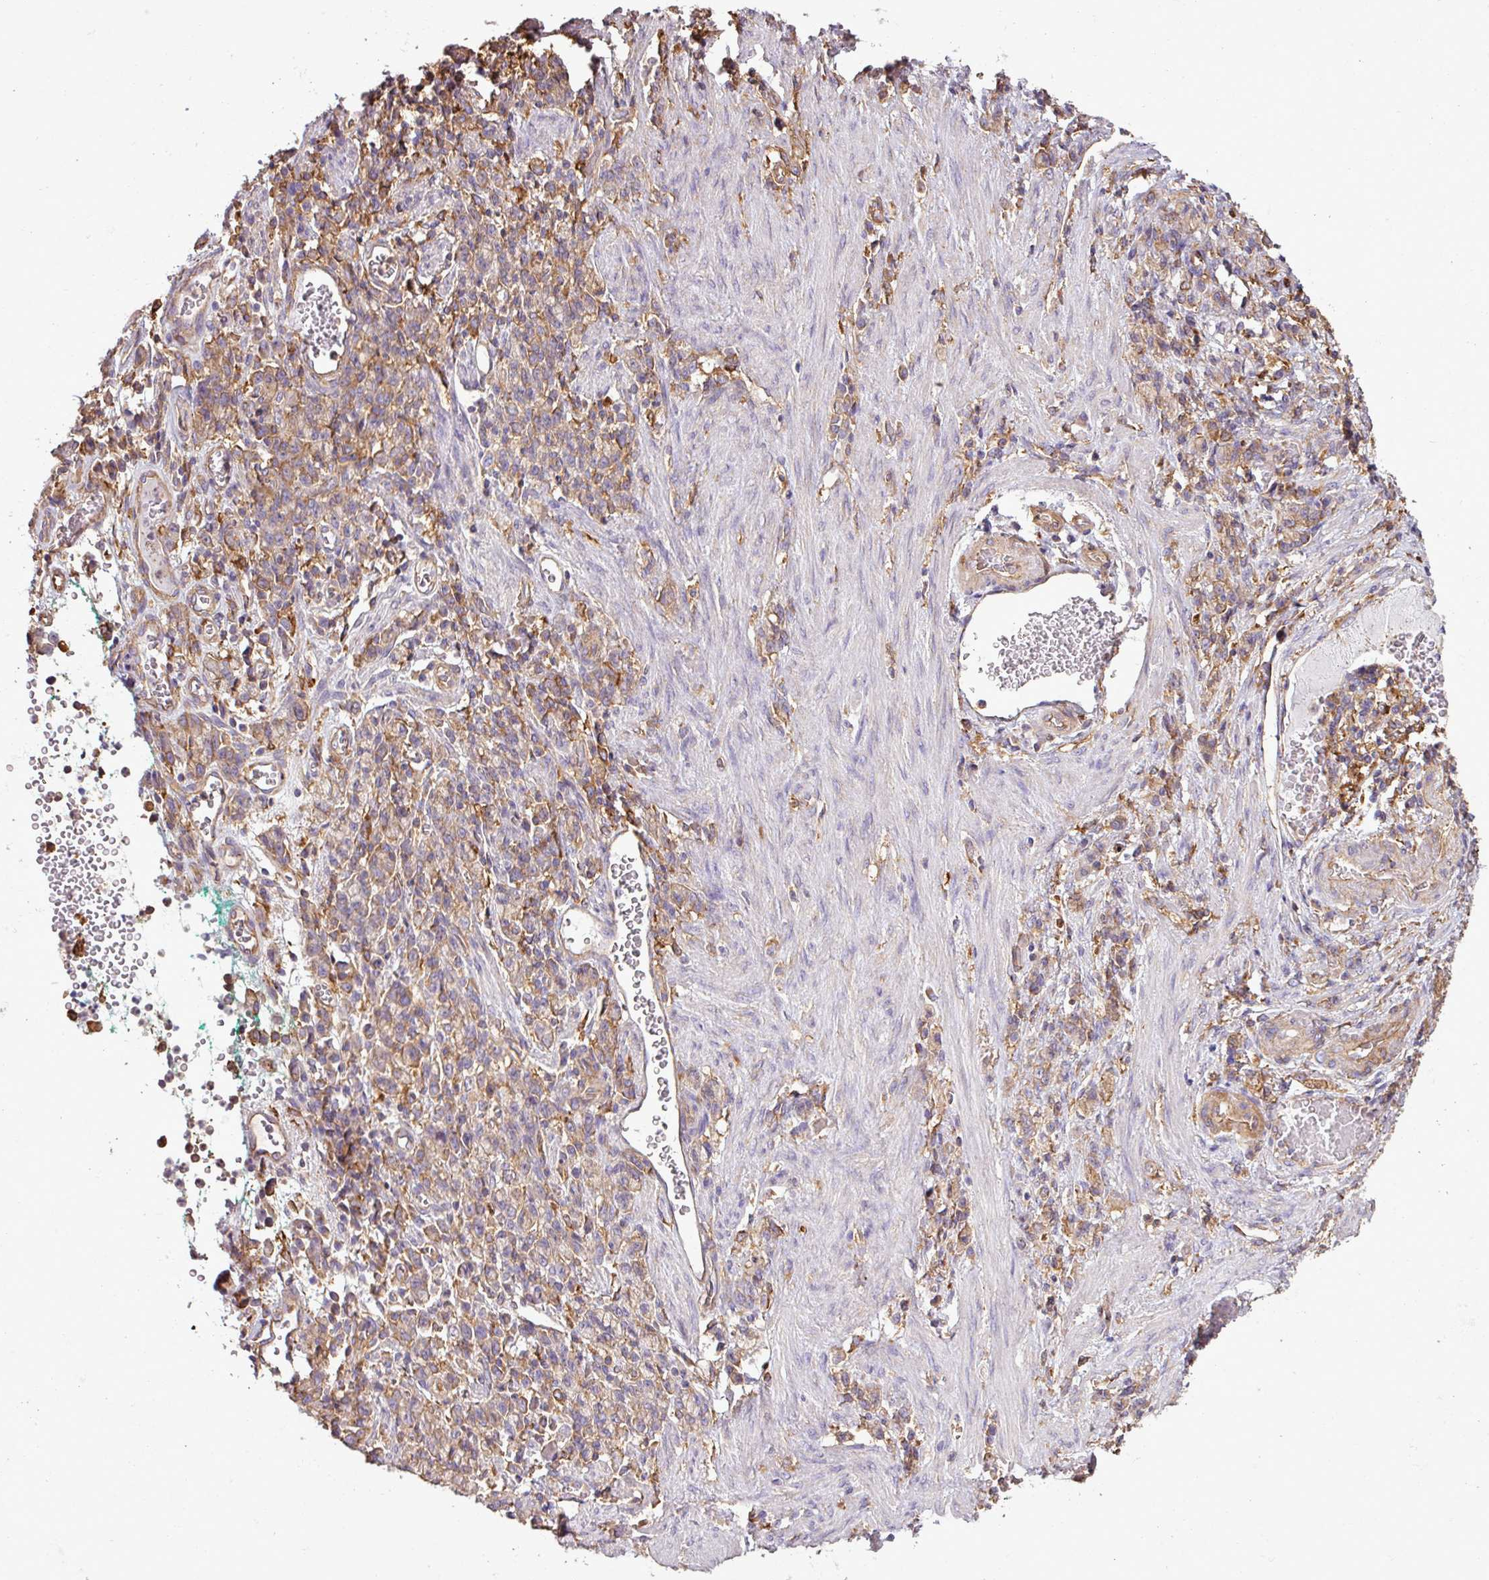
{"staining": {"intensity": "weak", "quantity": "25%-75%", "location": "cytoplasmic/membranous"}, "tissue": "stomach cancer", "cell_type": "Tumor cells", "image_type": "cancer", "snomed": [{"axis": "morphology", "description": "Adenocarcinoma, NOS"}, {"axis": "topography", "description": "Stomach"}], "caption": "Weak cytoplasmic/membranous protein staining is identified in approximately 25%-75% of tumor cells in adenocarcinoma (stomach).", "gene": "PACSIN2", "patient": {"sex": "male", "age": 77}}